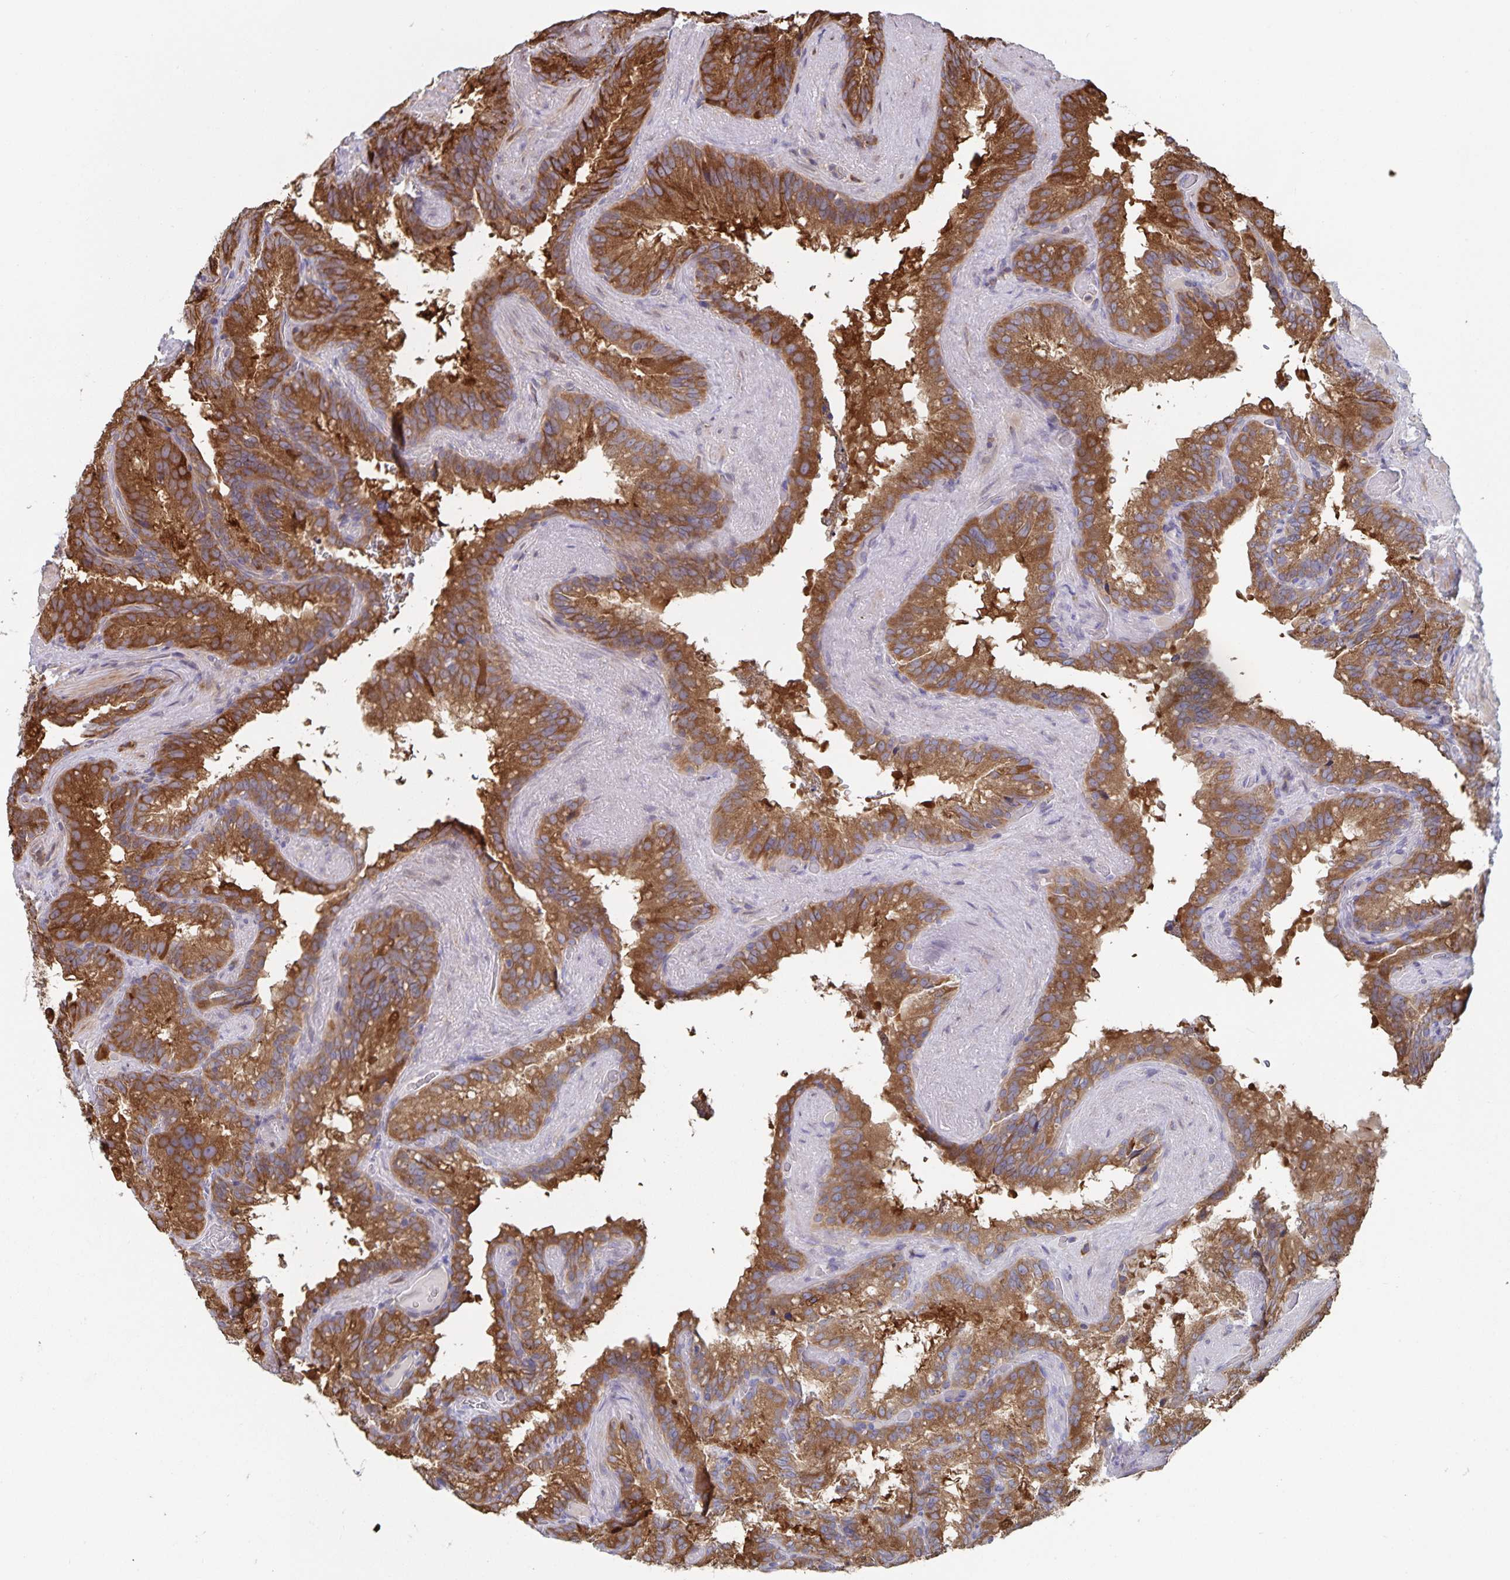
{"staining": {"intensity": "moderate", "quantity": ">75%", "location": "cytoplasmic/membranous"}, "tissue": "seminal vesicle", "cell_type": "Glandular cells", "image_type": "normal", "snomed": [{"axis": "morphology", "description": "Normal tissue, NOS"}, {"axis": "topography", "description": "Seminal veicle"}], "caption": "High-power microscopy captured an immunohistochemistry micrograph of unremarkable seminal vesicle, revealing moderate cytoplasmic/membranous staining in approximately >75% of glandular cells.", "gene": "ACACA", "patient": {"sex": "male", "age": 60}}